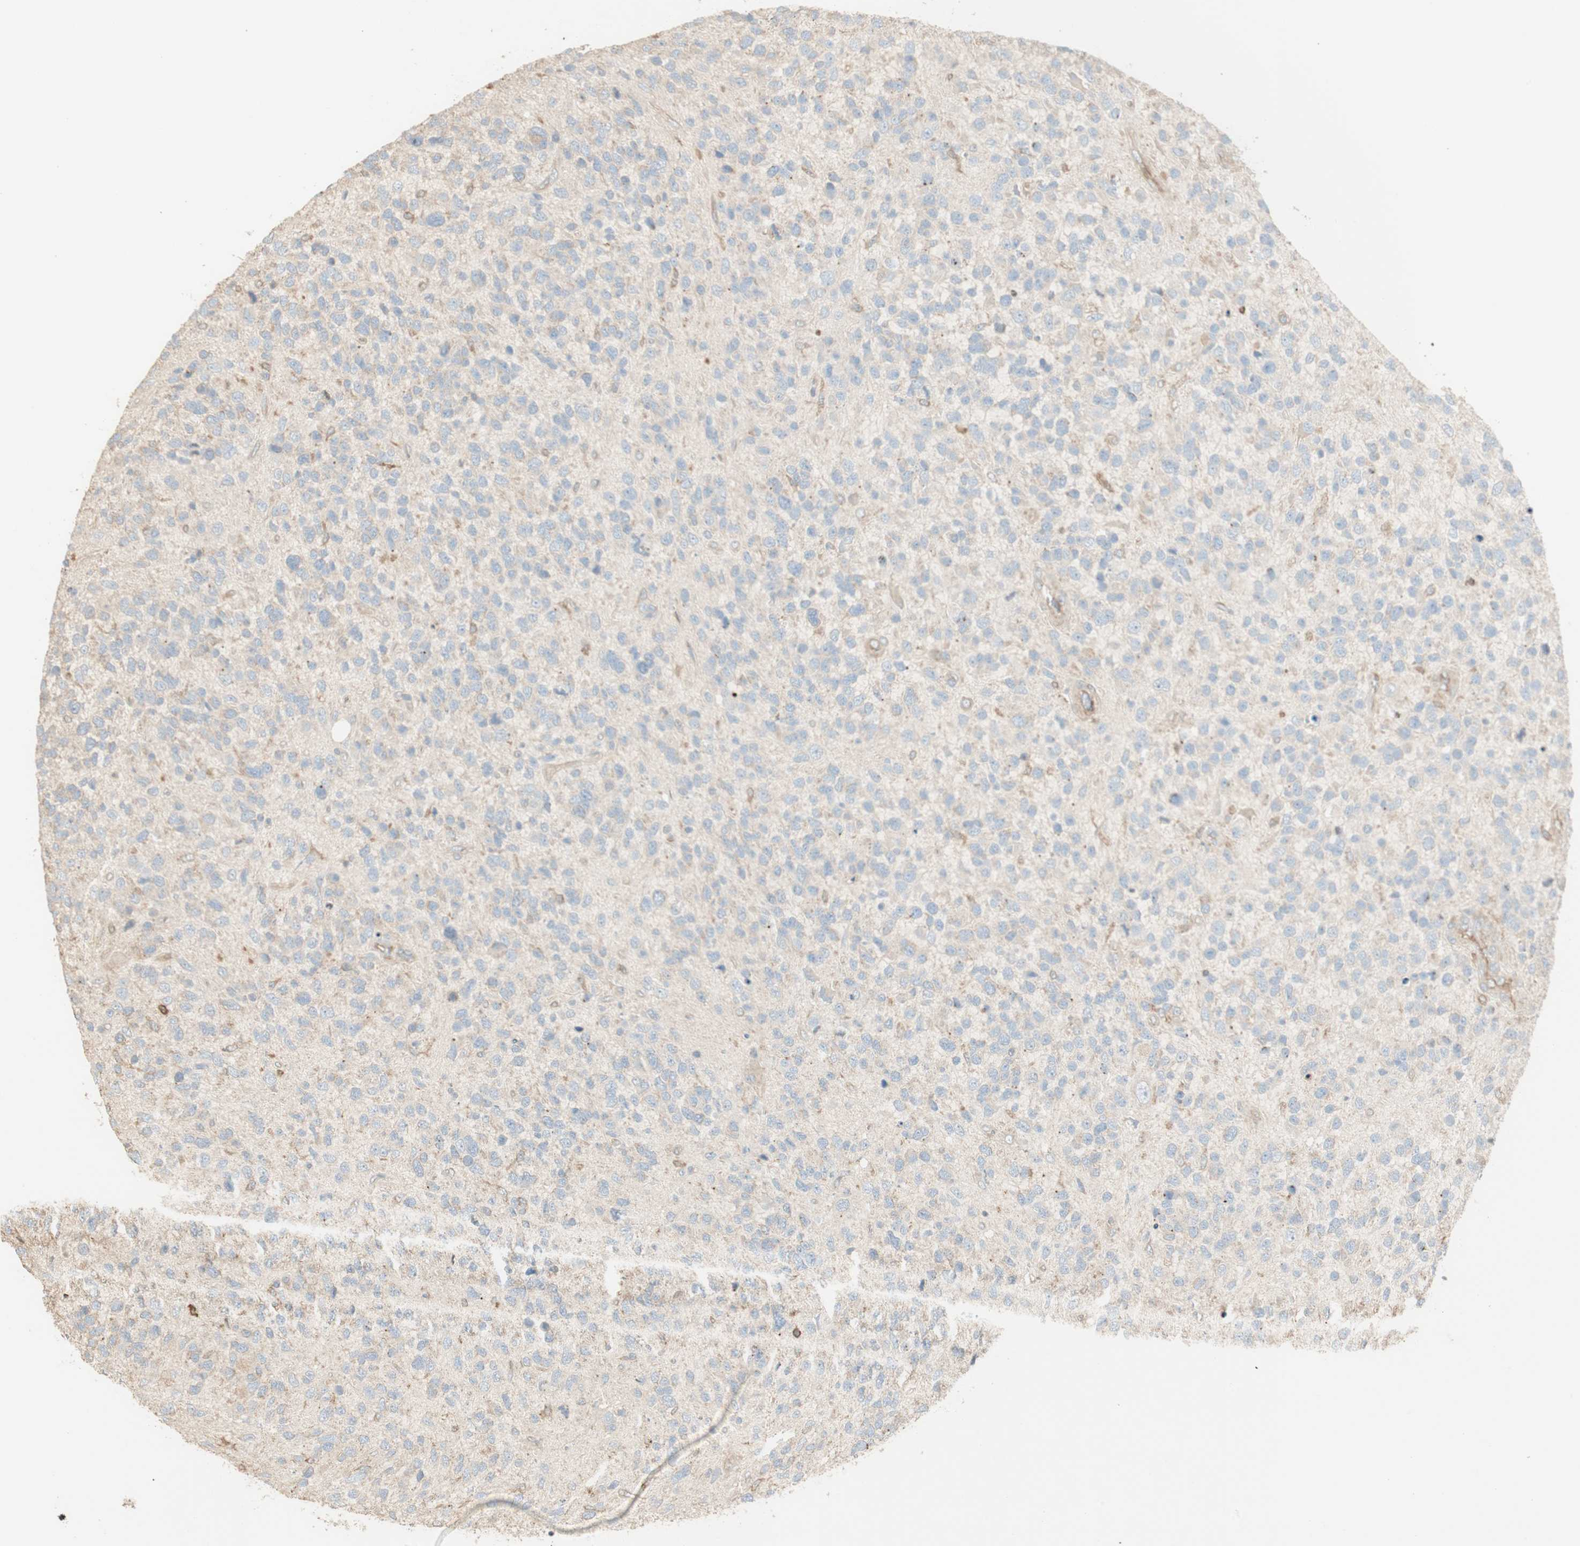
{"staining": {"intensity": "negative", "quantity": "none", "location": "none"}, "tissue": "glioma", "cell_type": "Tumor cells", "image_type": "cancer", "snomed": [{"axis": "morphology", "description": "Glioma, malignant, High grade"}, {"axis": "topography", "description": "Brain"}], "caption": "DAB immunohistochemical staining of glioma reveals no significant expression in tumor cells.", "gene": "CRLF3", "patient": {"sex": "female", "age": 58}}